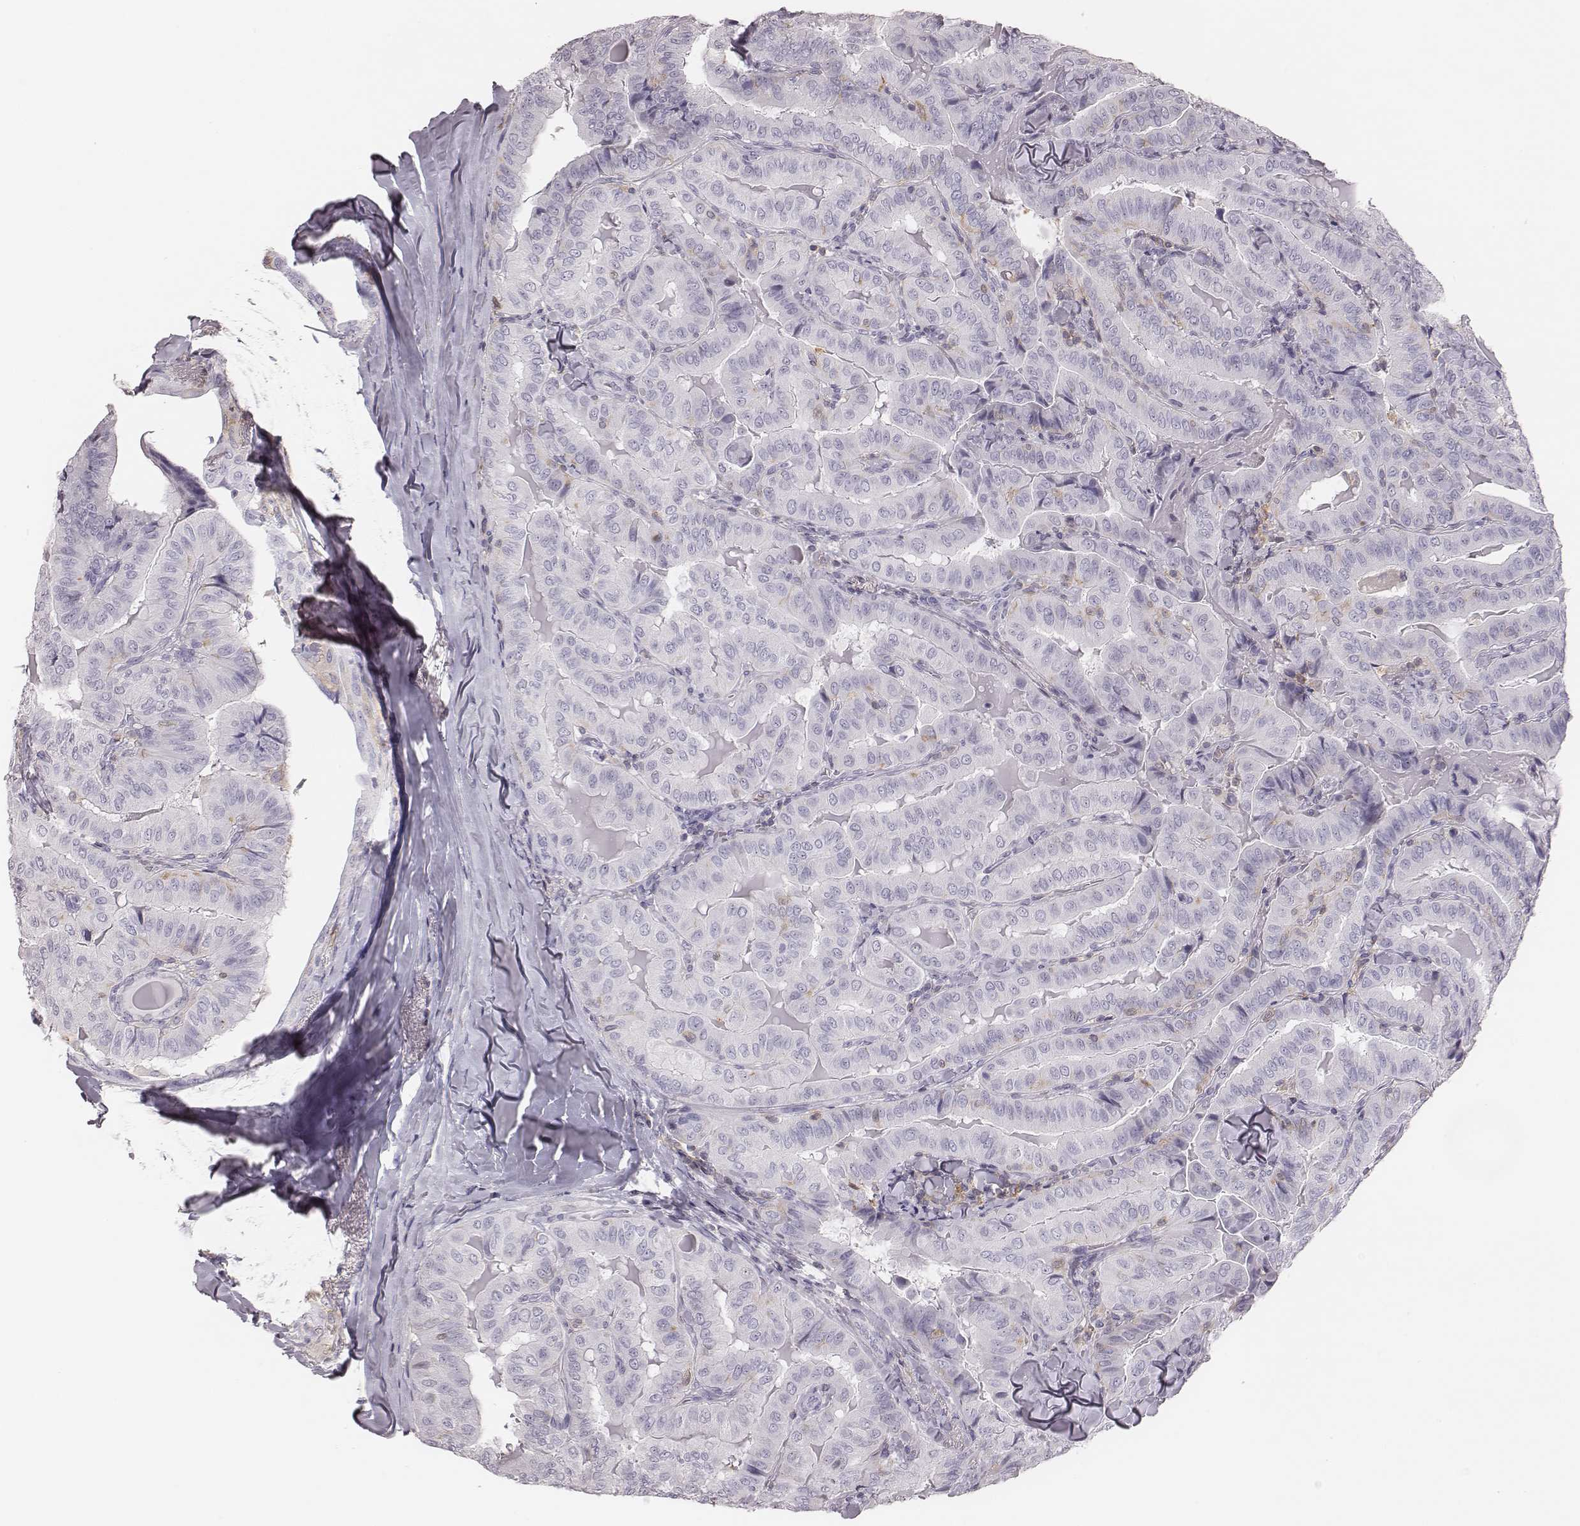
{"staining": {"intensity": "negative", "quantity": "none", "location": "none"}, "tissue": "thyroid cancer", "cell_type": "Tumor cells", "image_type": "cancer", "snomed": [{"axis": "morphology", "description": "Papillary adenocarcinoma, NOS"}, {"axis": "topography", "description": "Thyroid gland"}], "caption": "Immunohistochemical staining of thyroid papillary adenocarcinoma demonstrates no significant positivity in tumor cells.", "gene": "ZNF365", "patient": {"sex": "female", "age": 68}}